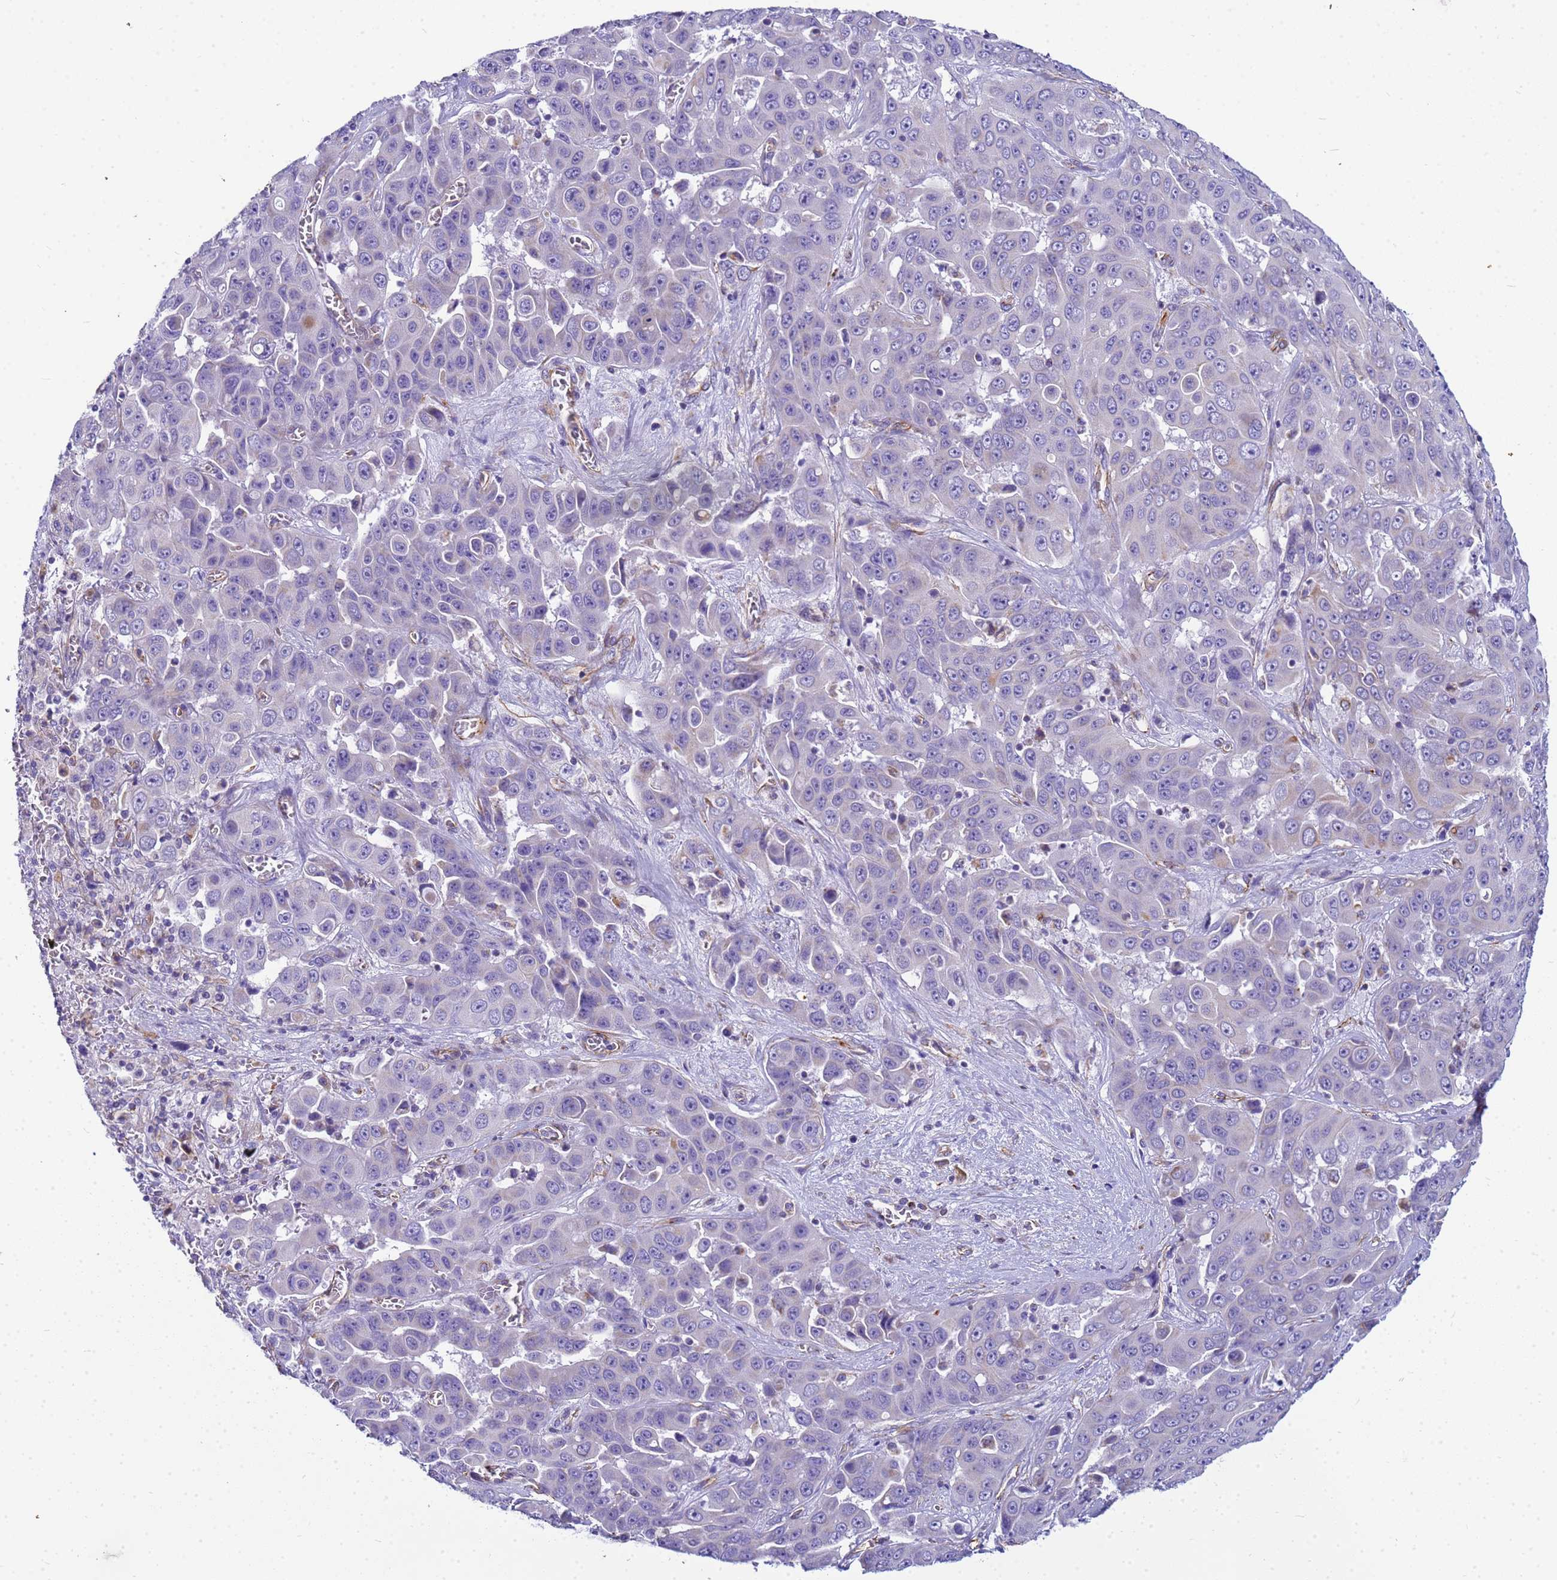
{"staining": {"intensity": "negative", "quantity": "none", "location": "none"}, "tissue": "liver cancer", "cell_type": "Tumor cells", "image_type": "cancer", "snomed": [{"axis": "morphology", "description": "Cholangiocarcinoma"}, {"axis": "topography", "description": "Liver"}], "caption": "Tumor cells are negative for brown protein staining in liver cholangiocarcinoma.", "gene": "UBXN2B", "patient": {"sex": "female", "age": 52}}